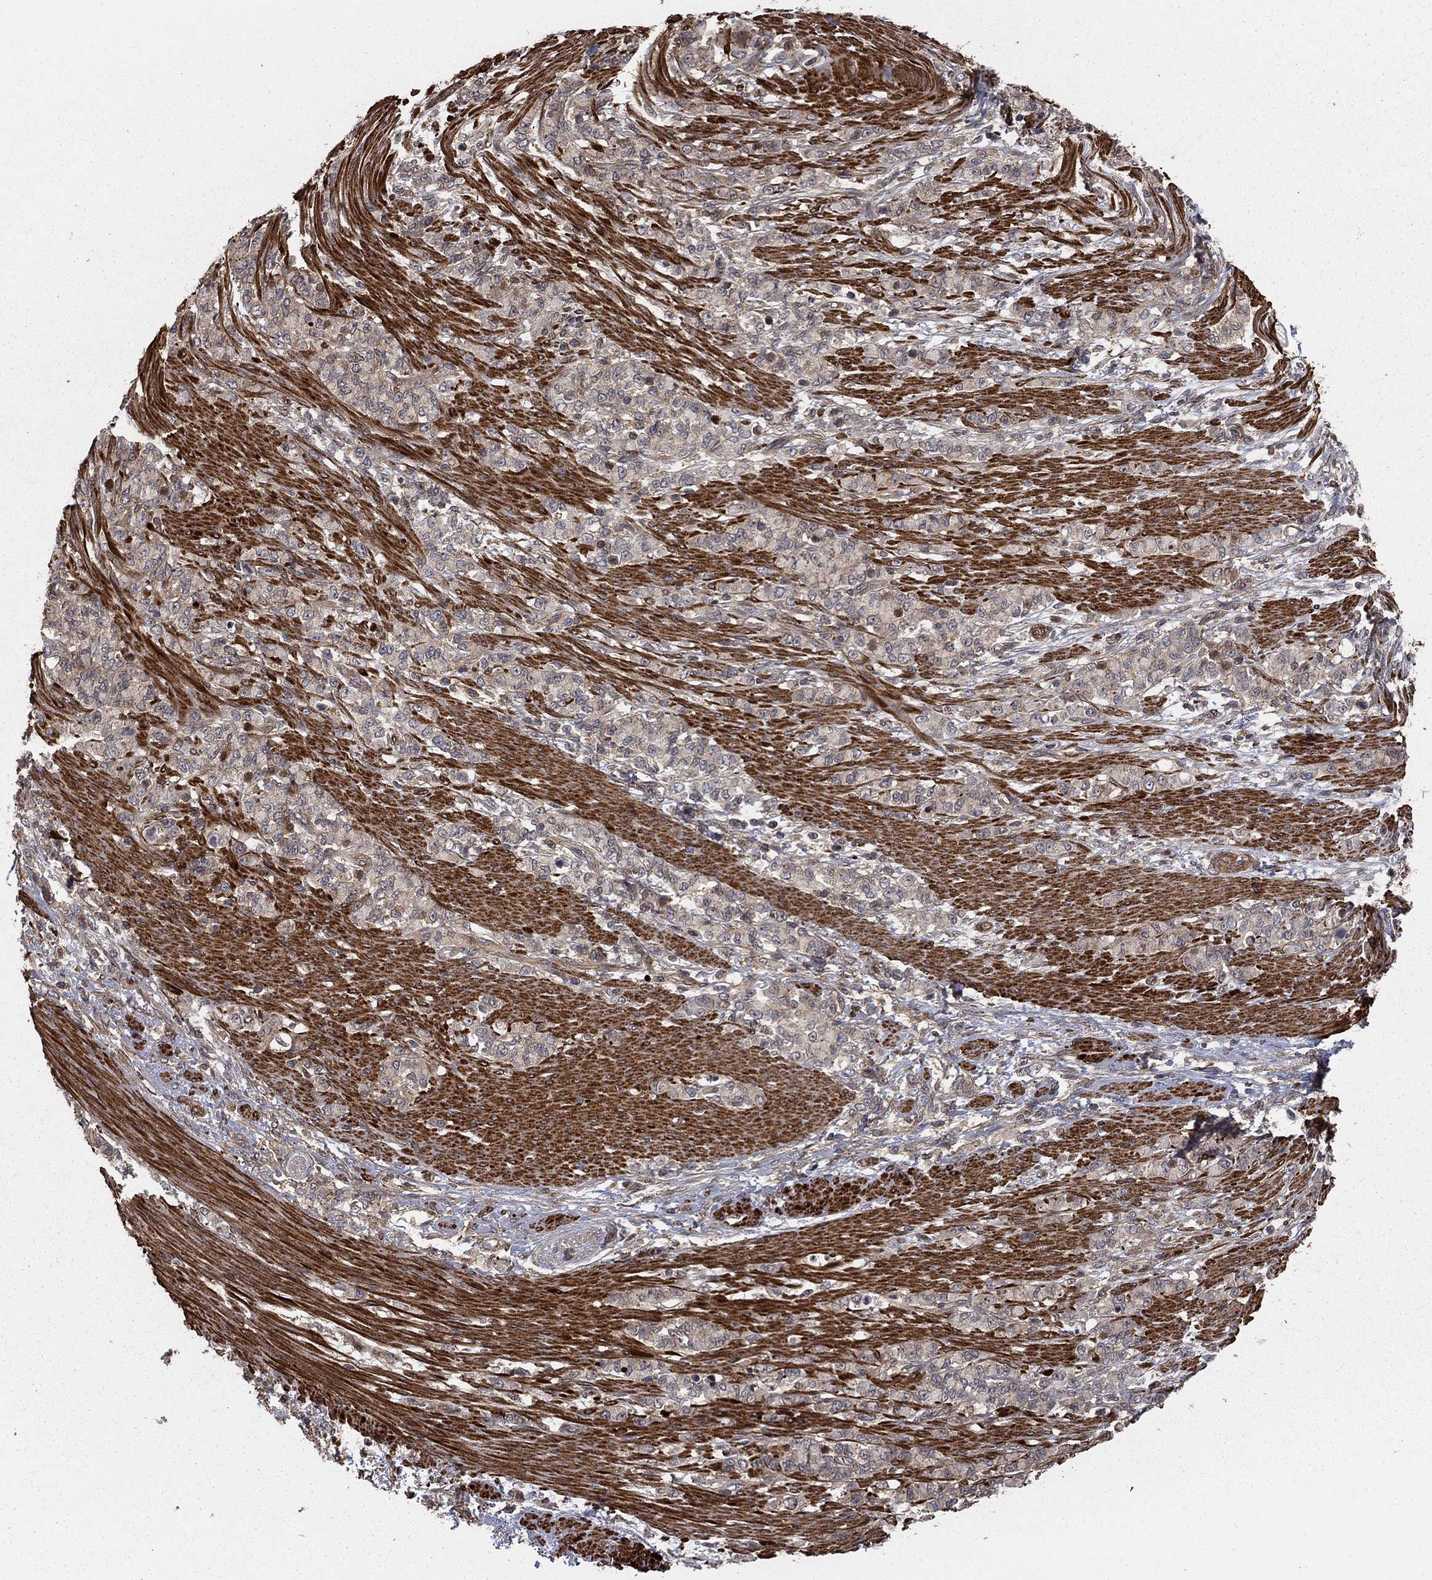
{"staining": {"intensity": "negative", "quantity": "none", "location": "none"}, "tissue": "stomach cancer", "cell_type": "Tumor cells", "image_type": "cancer", "snomed": [{"axis": "morphology", "description": "Normal tissue, NOS"}, {"axis": "morphology", "description": "Adenocarcinoma, NOS"}, {"axis": "topography", "description": "Stomach"}], "caption": "A high-resolution image shows immunohistochemistry staining of stomach cancer, which displays no significant positivity in tumor cells.", "gene": "HABP4", "patient": {"sex": "female", "age": 79}}